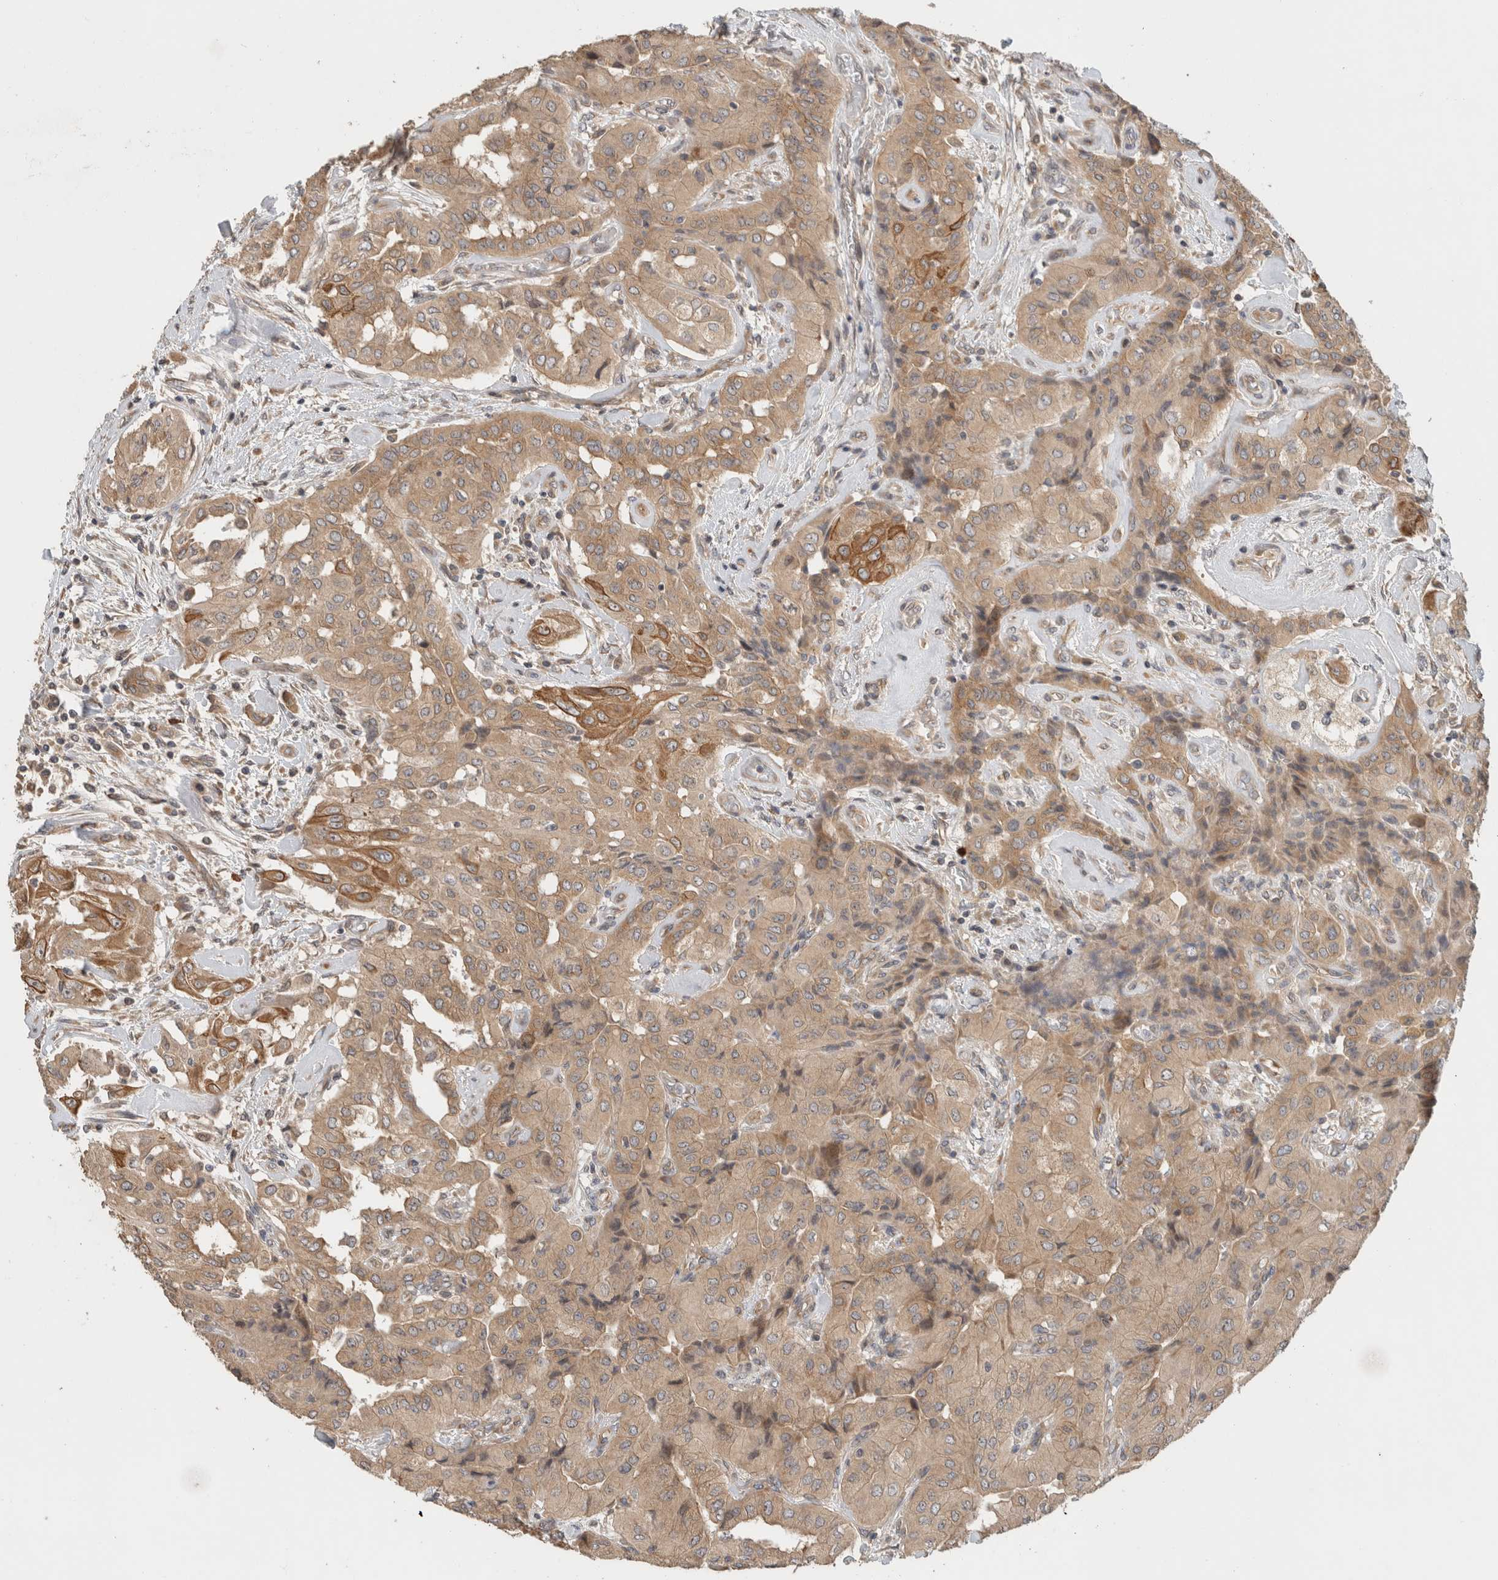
{"staining": {"intensity": "weak", "quantity": ">75%", "location": "cytoplasmic/membranous"}, "tissue": "thyroid cancer", "cell_type": "Tumor cells", "image_type": "cancer", "snomed": [{"axis": "morphology", "description": "Papillary adenocarcinoma, NOS"}, {"axis": "topography", "description": "Thyroid gland"}], "caption": "Papillary adenocarcinoma (thyroid) stained with a protein marker demonstrates weak staining in tumor cells.", "gene": "PUM1", "patient": {"sex": "female", "age": 59}}